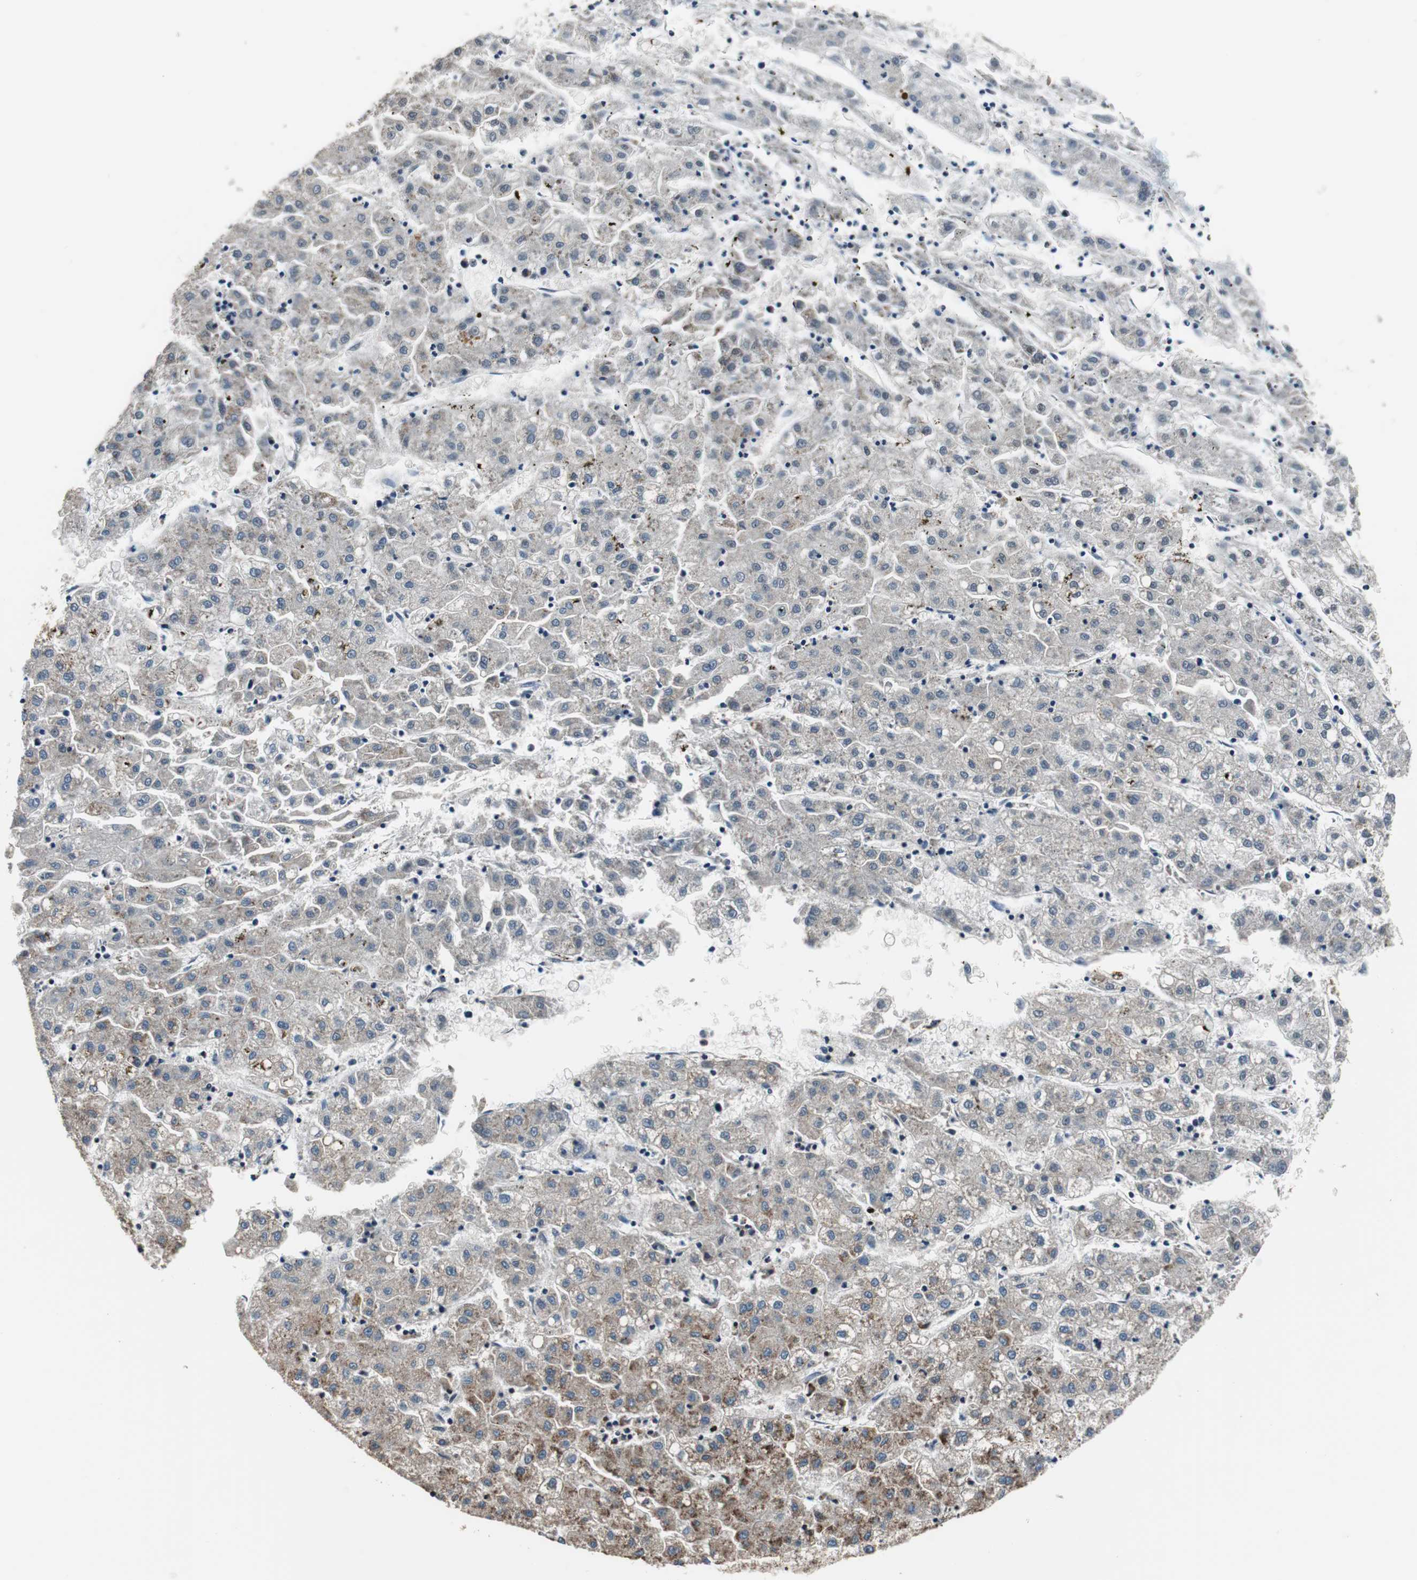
{"staining": {"intensity": "weak", "quantity": "<25%", "location": "cytoplasmic/membranous"}, "tissue": "liver cancer", "cell_type": "Tumor cells", "image_type": "cancer", "snomed": [{"axis": "morphology", "description": "Carcinoma, Hepatocellular, NOS"}, {"axis": "topography", "description": "Liver"}], "caption": "Immunohistochemistry (IHC) histopathology image of liver cancer (hepatocellular carcinoma) stained for a protein (brown), which shows no staining in tumor cells.", "gene": "HDAC1", "patient": {"sex": "male", "age": 72}}